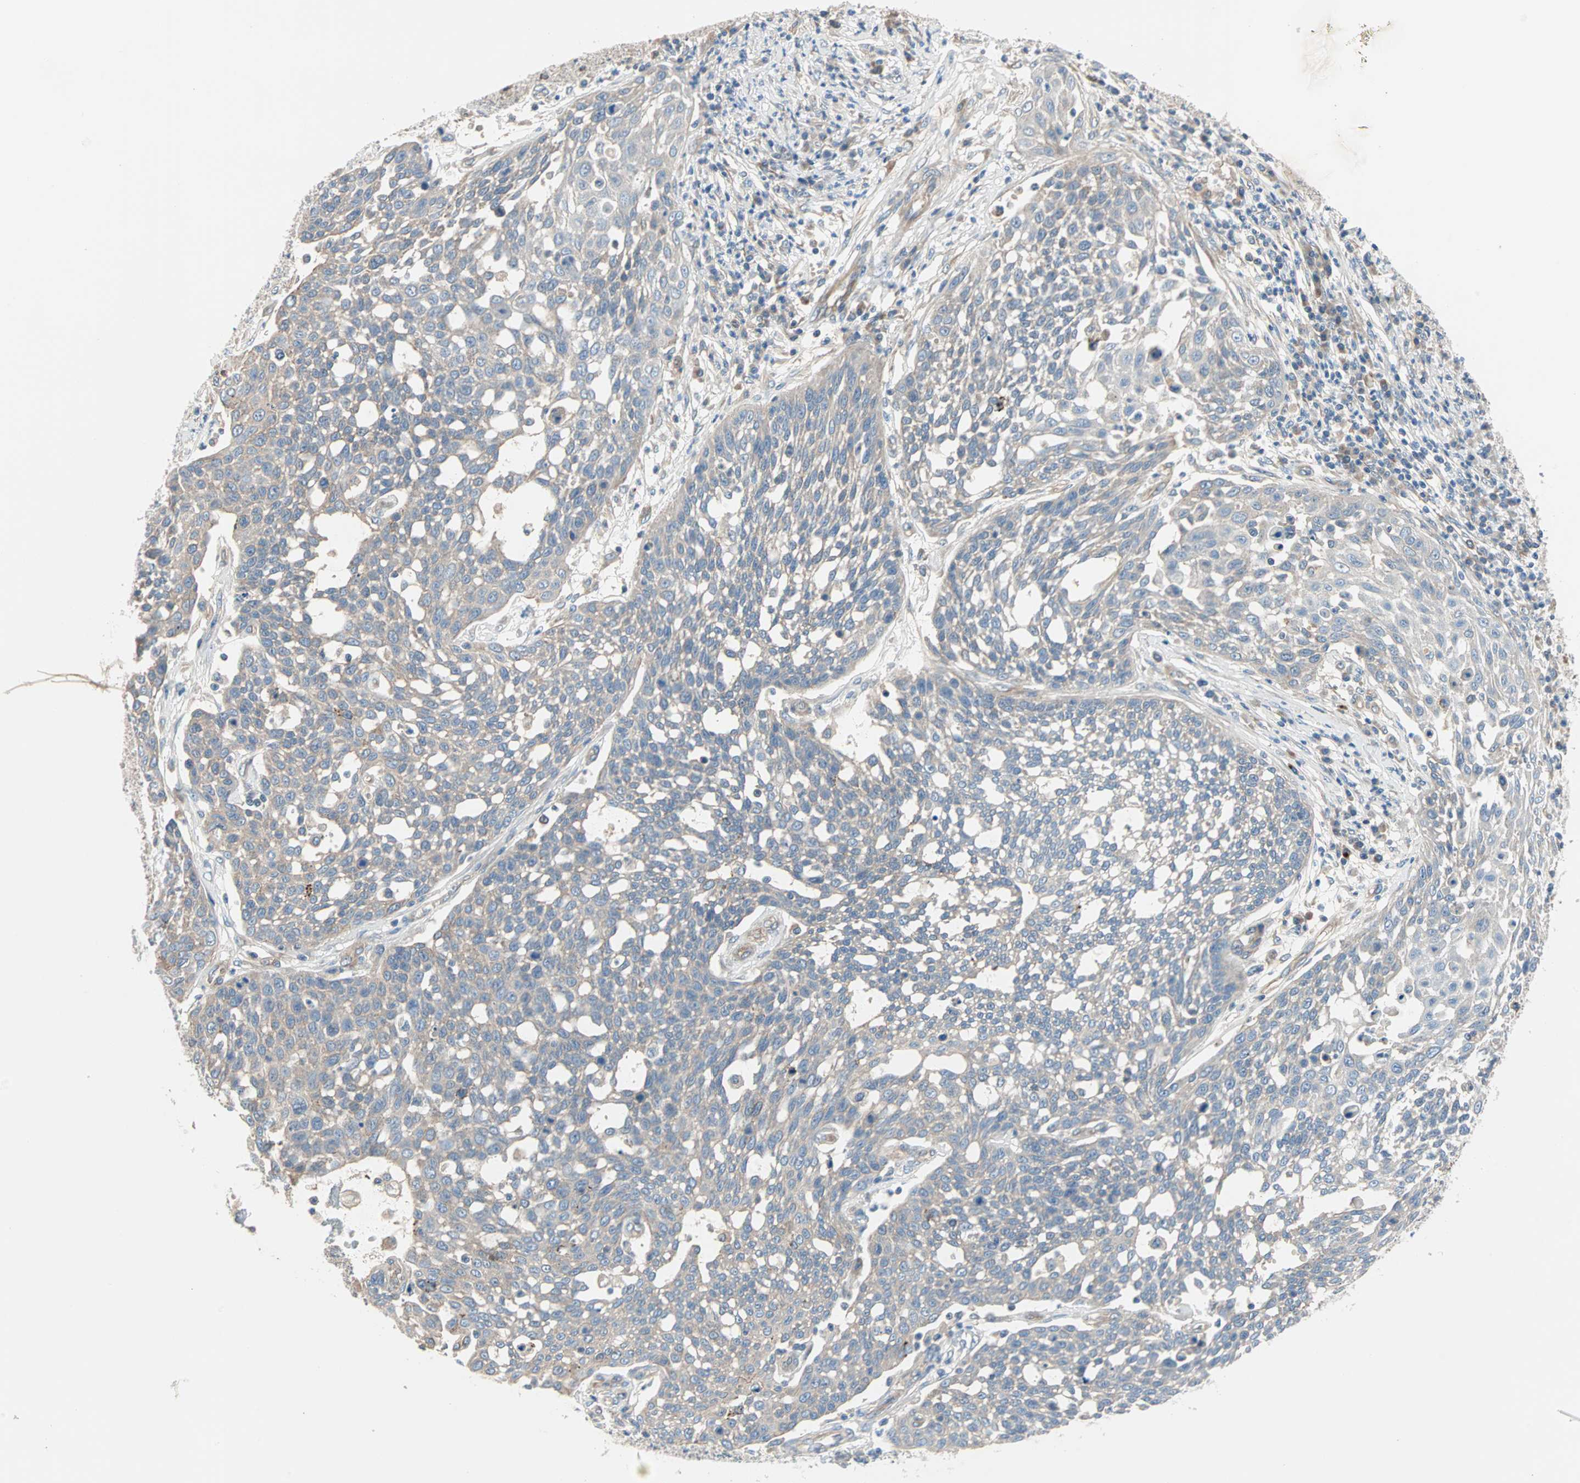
{"staining": {"intensity": "weak", "quantity": "<25%", "location": "cytoplasmic/membranous"}, "tissue": "cervical cancer", "cell_type": "Tumor cells", "image_type": "cancer", "snomed": [{"axis": "morphology", "description": "Squamous cell carcinoma, NOS"}, {"axis": "topography", "description": "Cervix"}], "caption": "There is no significant staining in tumor cells of cervical cancer (squamous cell carcinoma). Brightfield microscopy of IHC stained with DAB (brown) and hematoxylin (blue), captured at high magnification.", "gene": "PDE8A", "patient": {"sex": "female", "age": 34}}